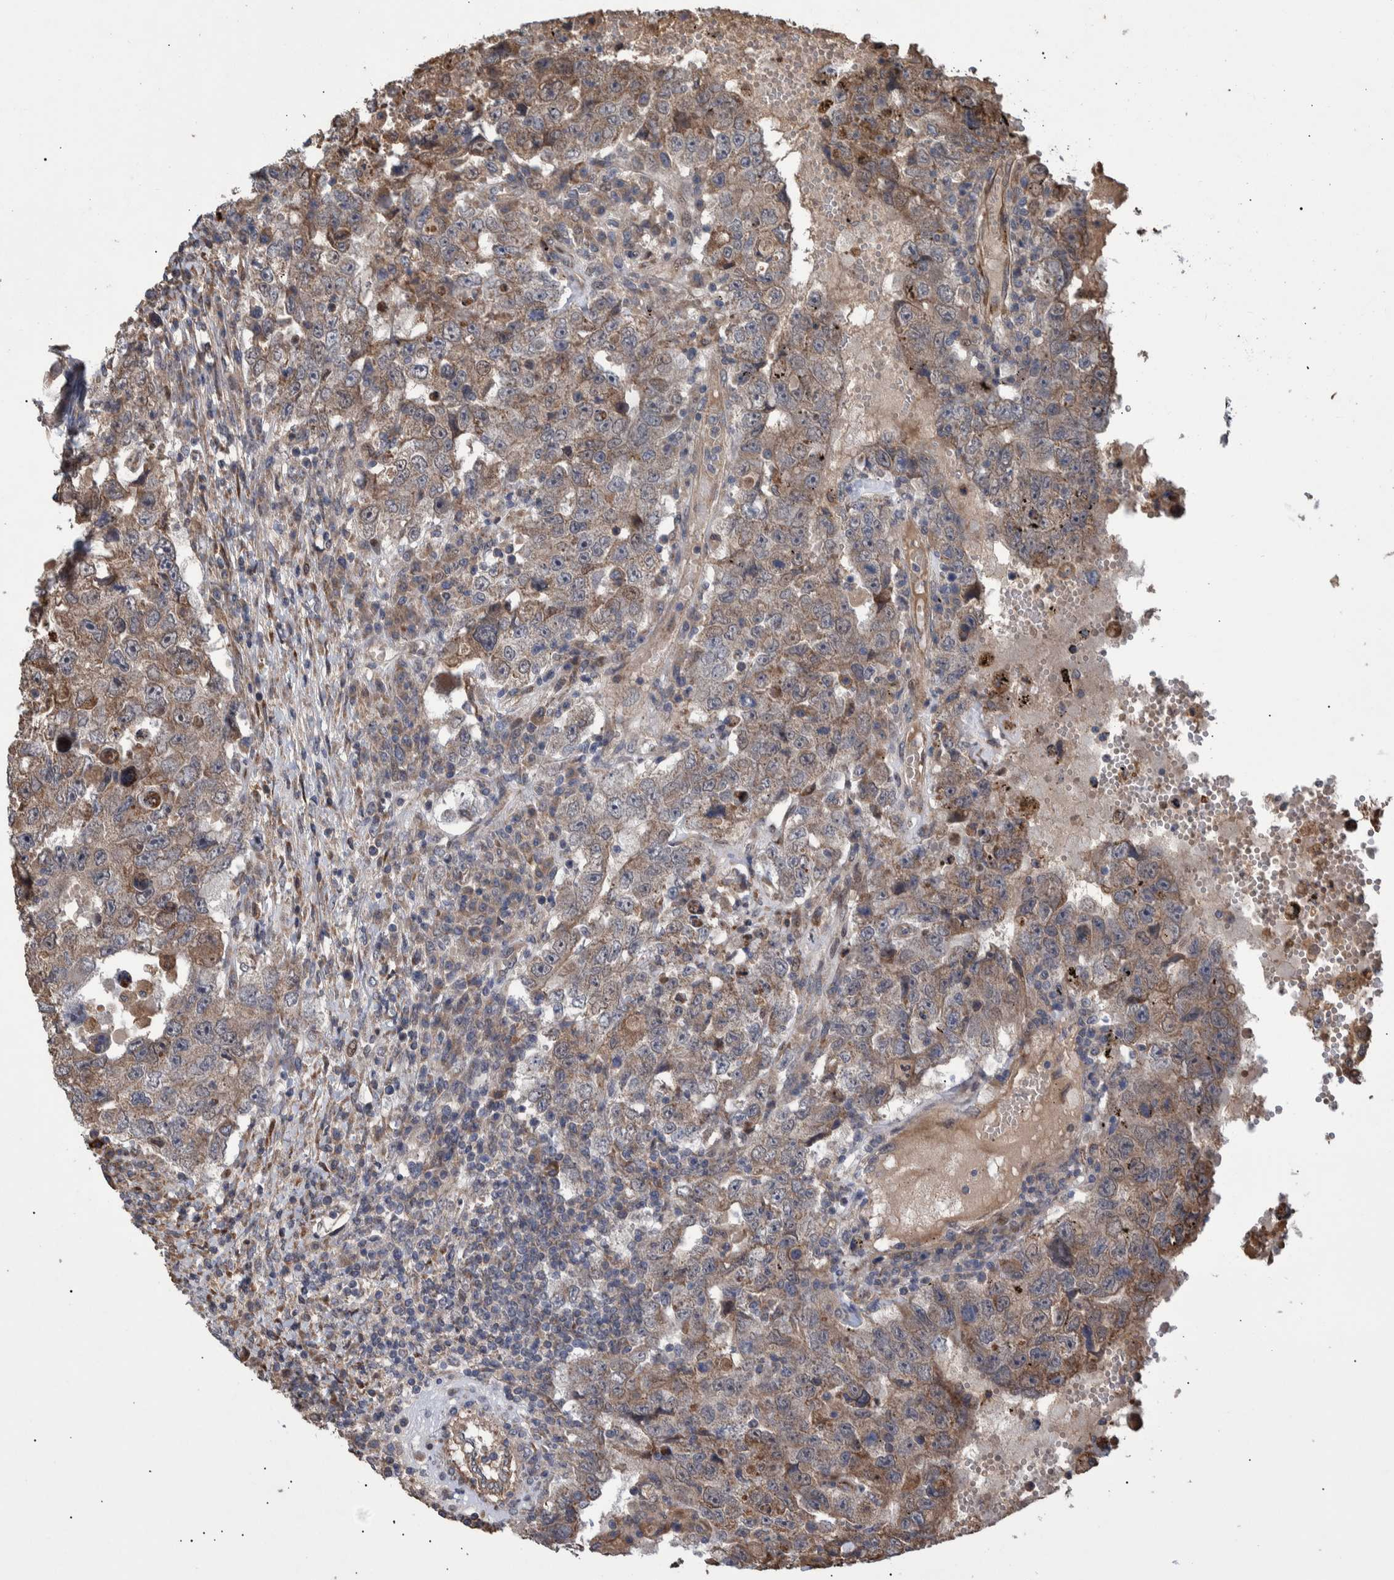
{"staining": {"intensity": "weak", "quantity": ">75%", "location": "cytoplasmic/membranous"}, "tissue": "testis cancer", "cell_type": "Tumor cells", "image_type": "cancer", "snomed": [{"axis": "morphology", "description": "Carcinoma, Embryonal, NOS"}, {"axis": "topography", "description": "Testis"}], "caption": "Immunohistochemical staining of testis cancer (embryonal carcinoma) displays low levels of weak cytoplasmic/membranous protein positivity in approximately >75% of tumor cells.", "gene": "B3GNTL1", "patient": {"sex": "male", "age": 26}}